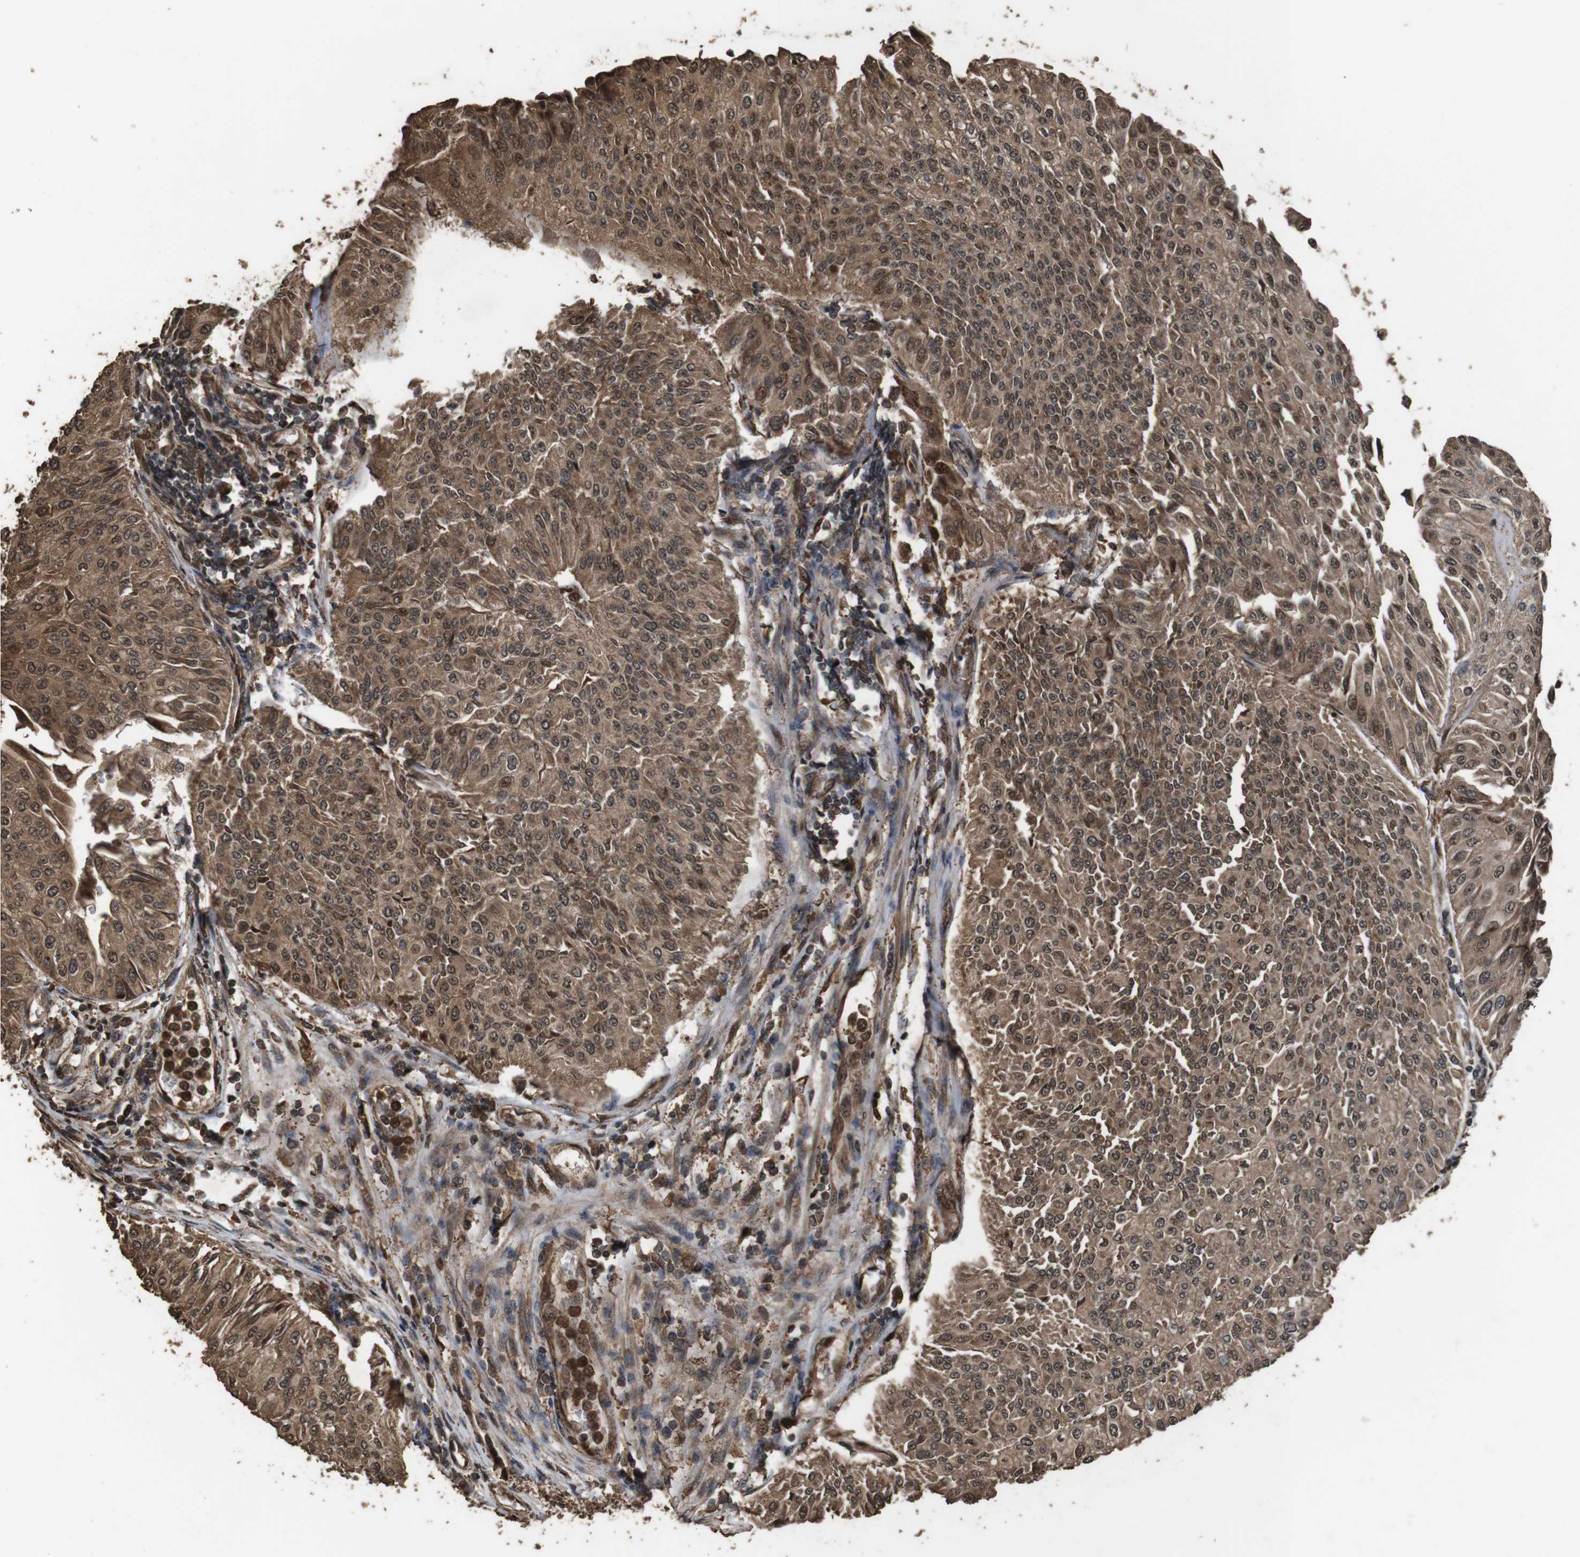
{"staining": {"intensity": "moderate", "quantity": ">75%", "location": "cytoplasmic/membranous,nuclear"}, "tissue": "urothelial cancer", "cell_type": "Tumor cells", "image_type": "cancer", "snomed": [{"axis": "morphology", "description": "Urothelial carcinoma, Low grade"}, {"axis": "topography", "description": "Urinary bladder"}], "caption": "This image exhibits urothelial cancer stained with immunohistochemistry (IHC) to label a protein in brown. The cytoplasmic/membranous and nuclear of tumor cells show moderate positivity for the protein. Nuclei are counter-stained blue.", "gene": "RRAS2", "patient": {"sex": "male", "age": 67}}